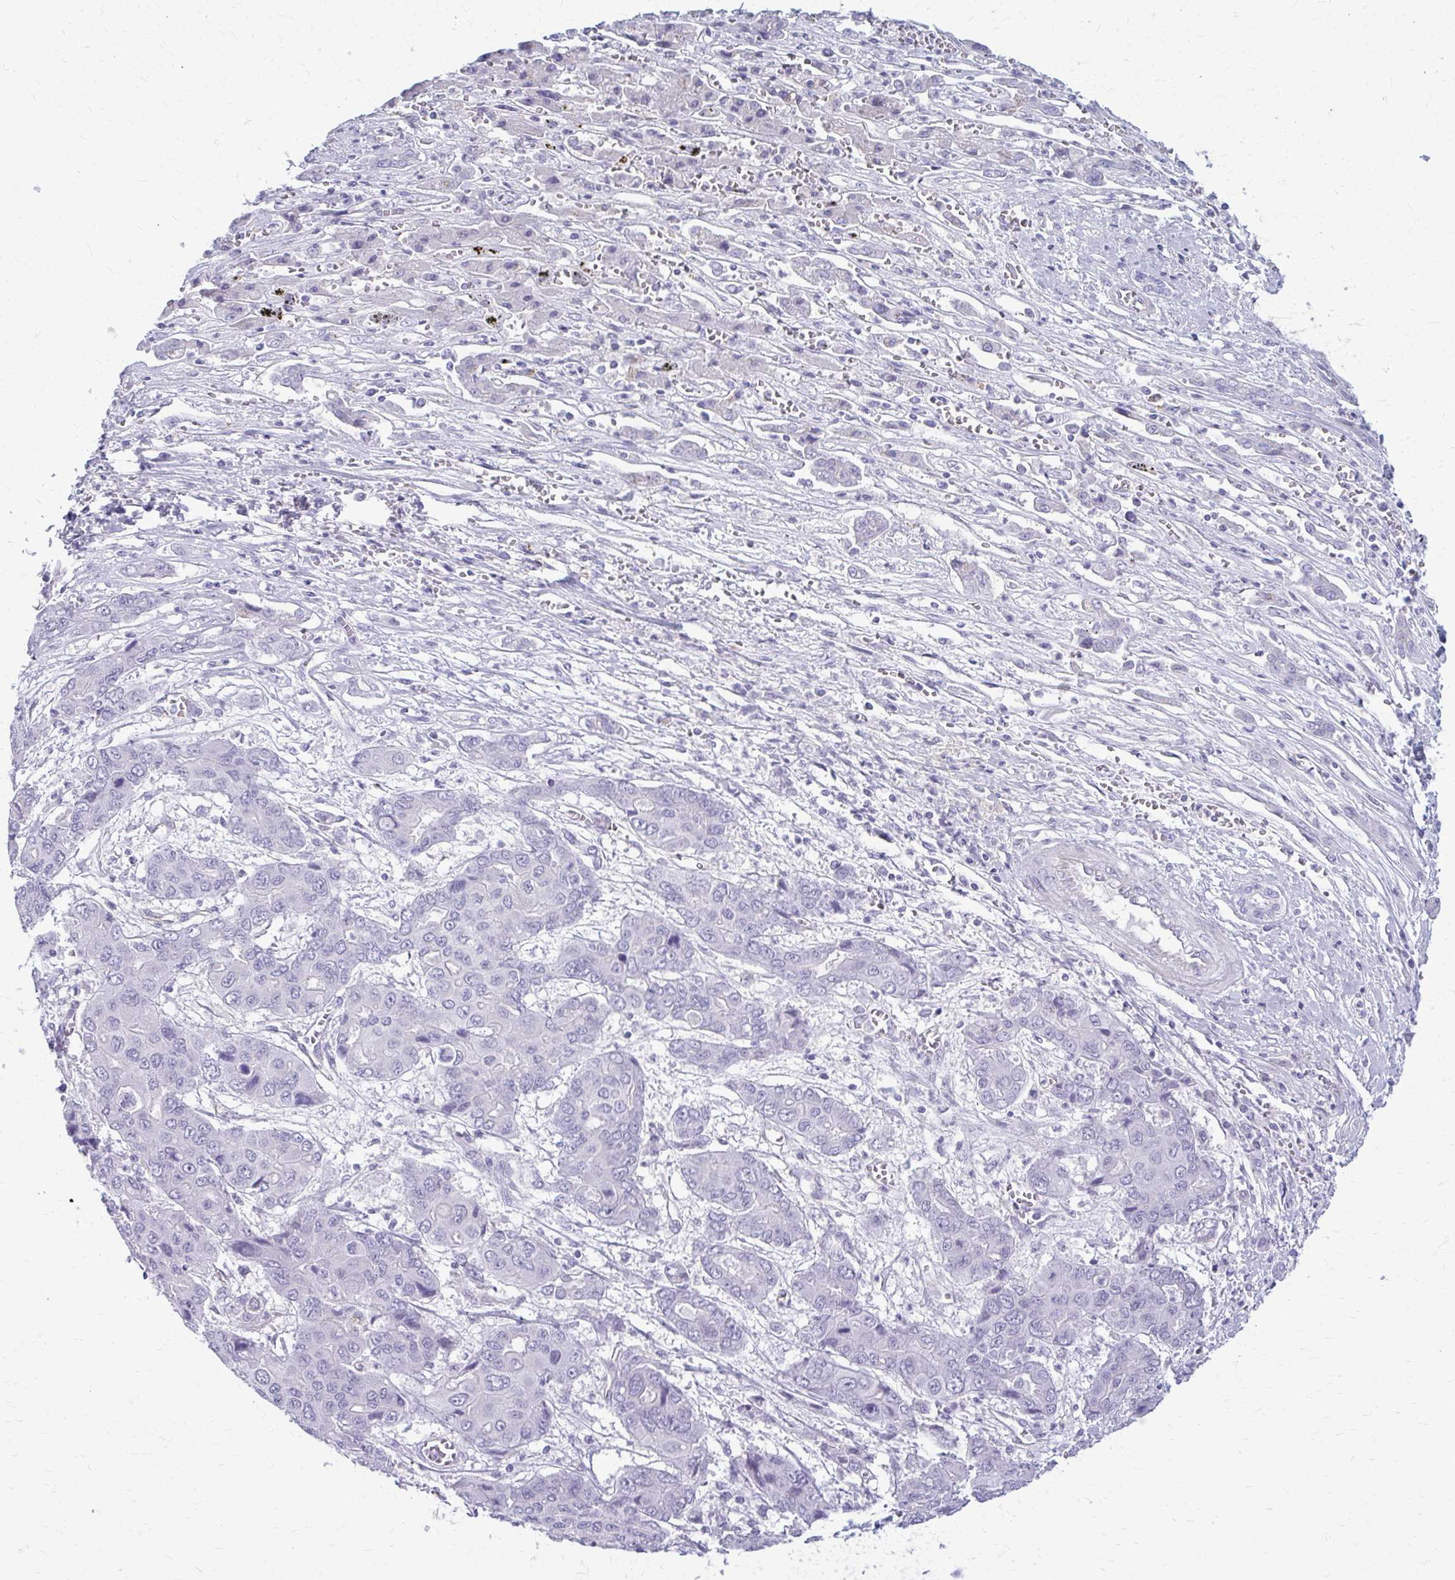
{"staining": {"intensity": "negative", "quantity": "none", "location": "none"}, "tissue": "liver cancer", "cell_type": "Tumor cells", "image_type": "cancer", "snomed": [{"axis": "morphology", "description": "Cholangiocarcinoma"}, {"axis": "topography", "description": "Liver"}], "caption": "Protein analysis of liver cancer reveals no significant expression in tumor cells.", "gene": "CASQ2", "patient": {"sex": "male", "age": 67}}